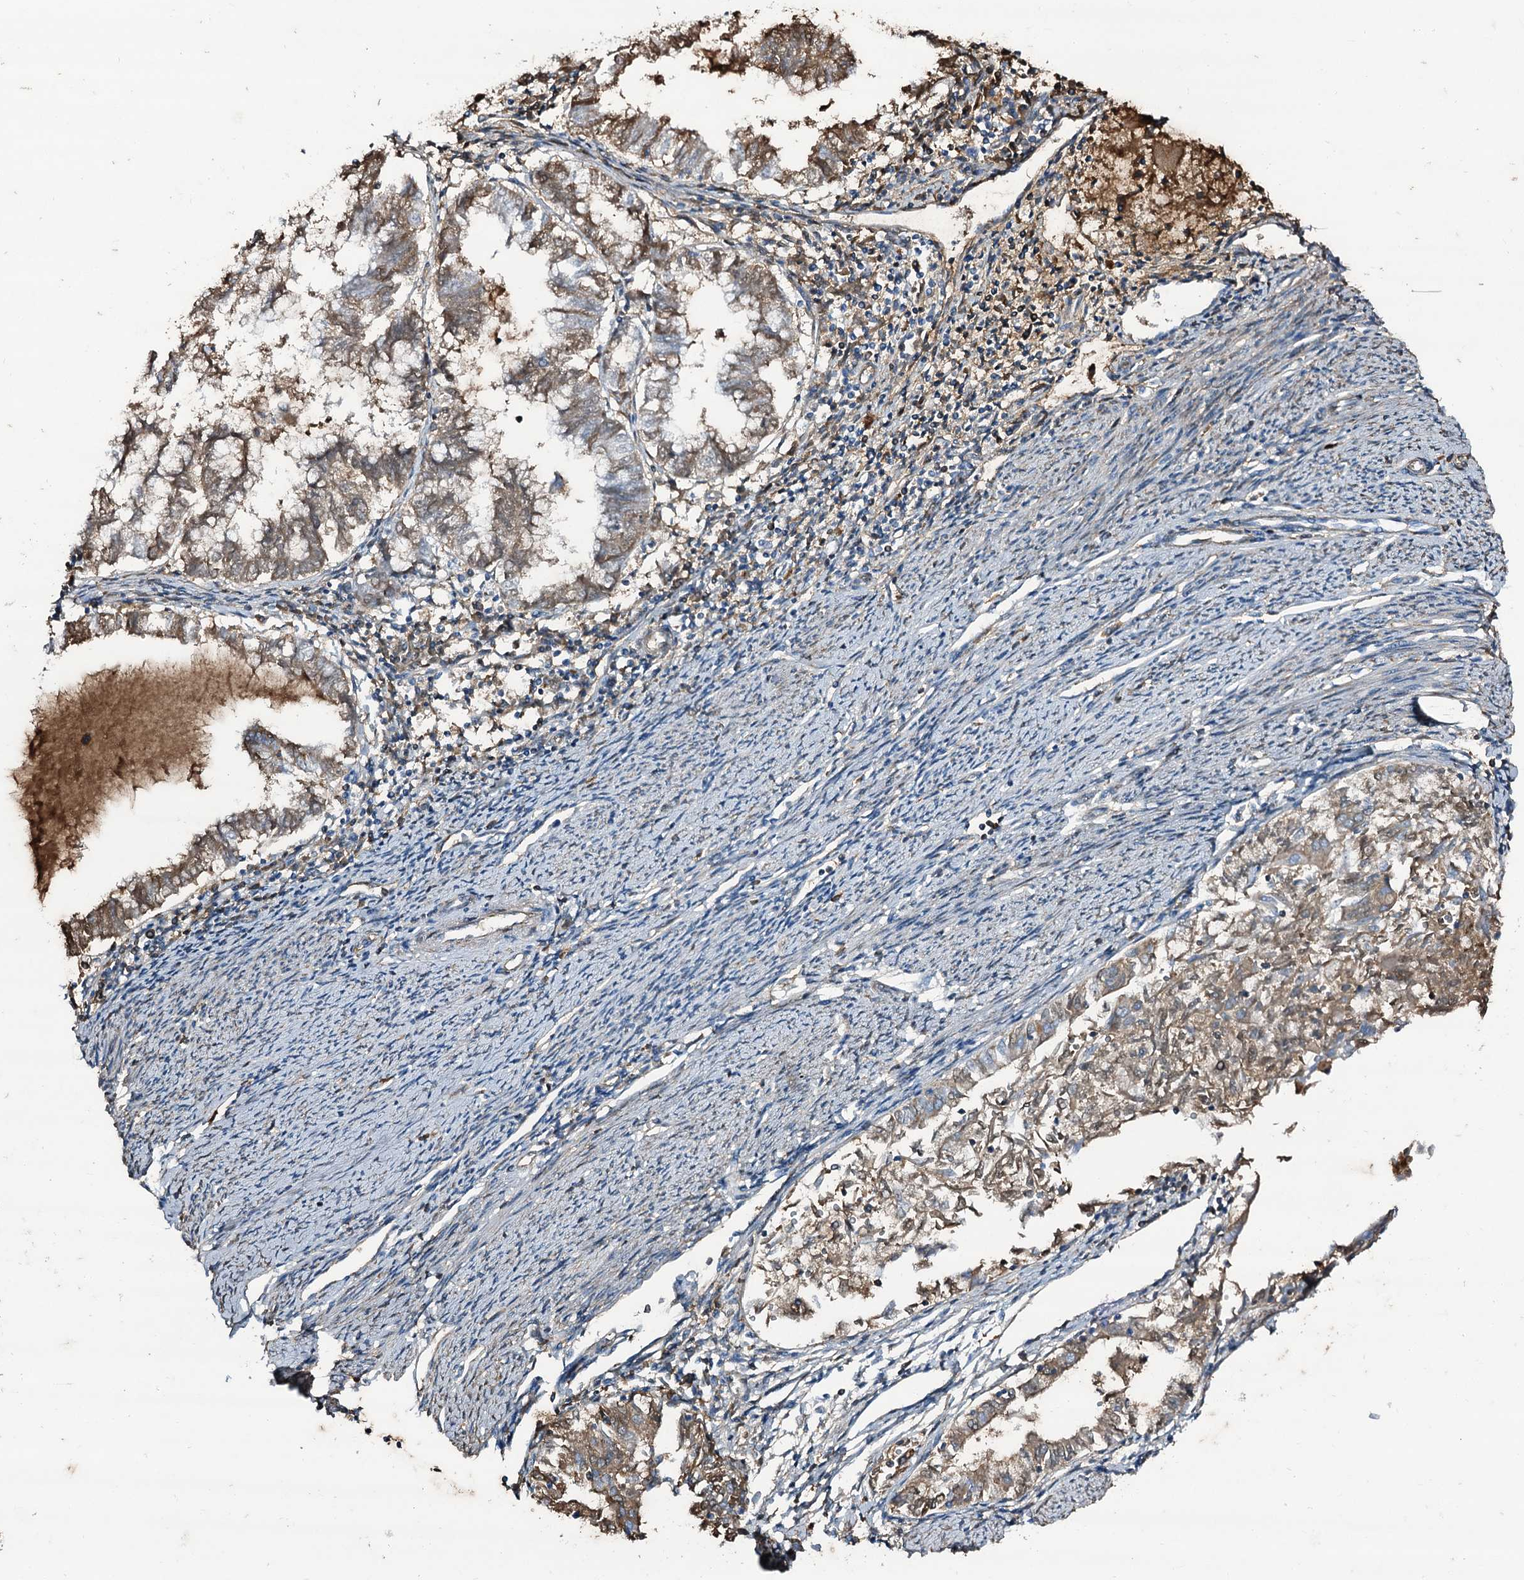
{"staining": {"intensity": "moderate", "quantity": ">75%", "location": "cytoplasmic/membranous"}, "tissue": "endometrial cancer", "cell_type": "Tumor cells", "image_type": "cancer", "snomed": [{"axis": "morphology", "description": "Adenocarcinoma, NOS"}, {"axis": "topography", "description": "Endometrium"}], "caption": "Immunohistochemical staining of human endometrial adenocarcinoma reveals moderate cytoplasmic/membranous protein staining in approximately >75% of tumor cells.", "gene": "EDN1", "patient": {"sex": "female", "age": 79}}